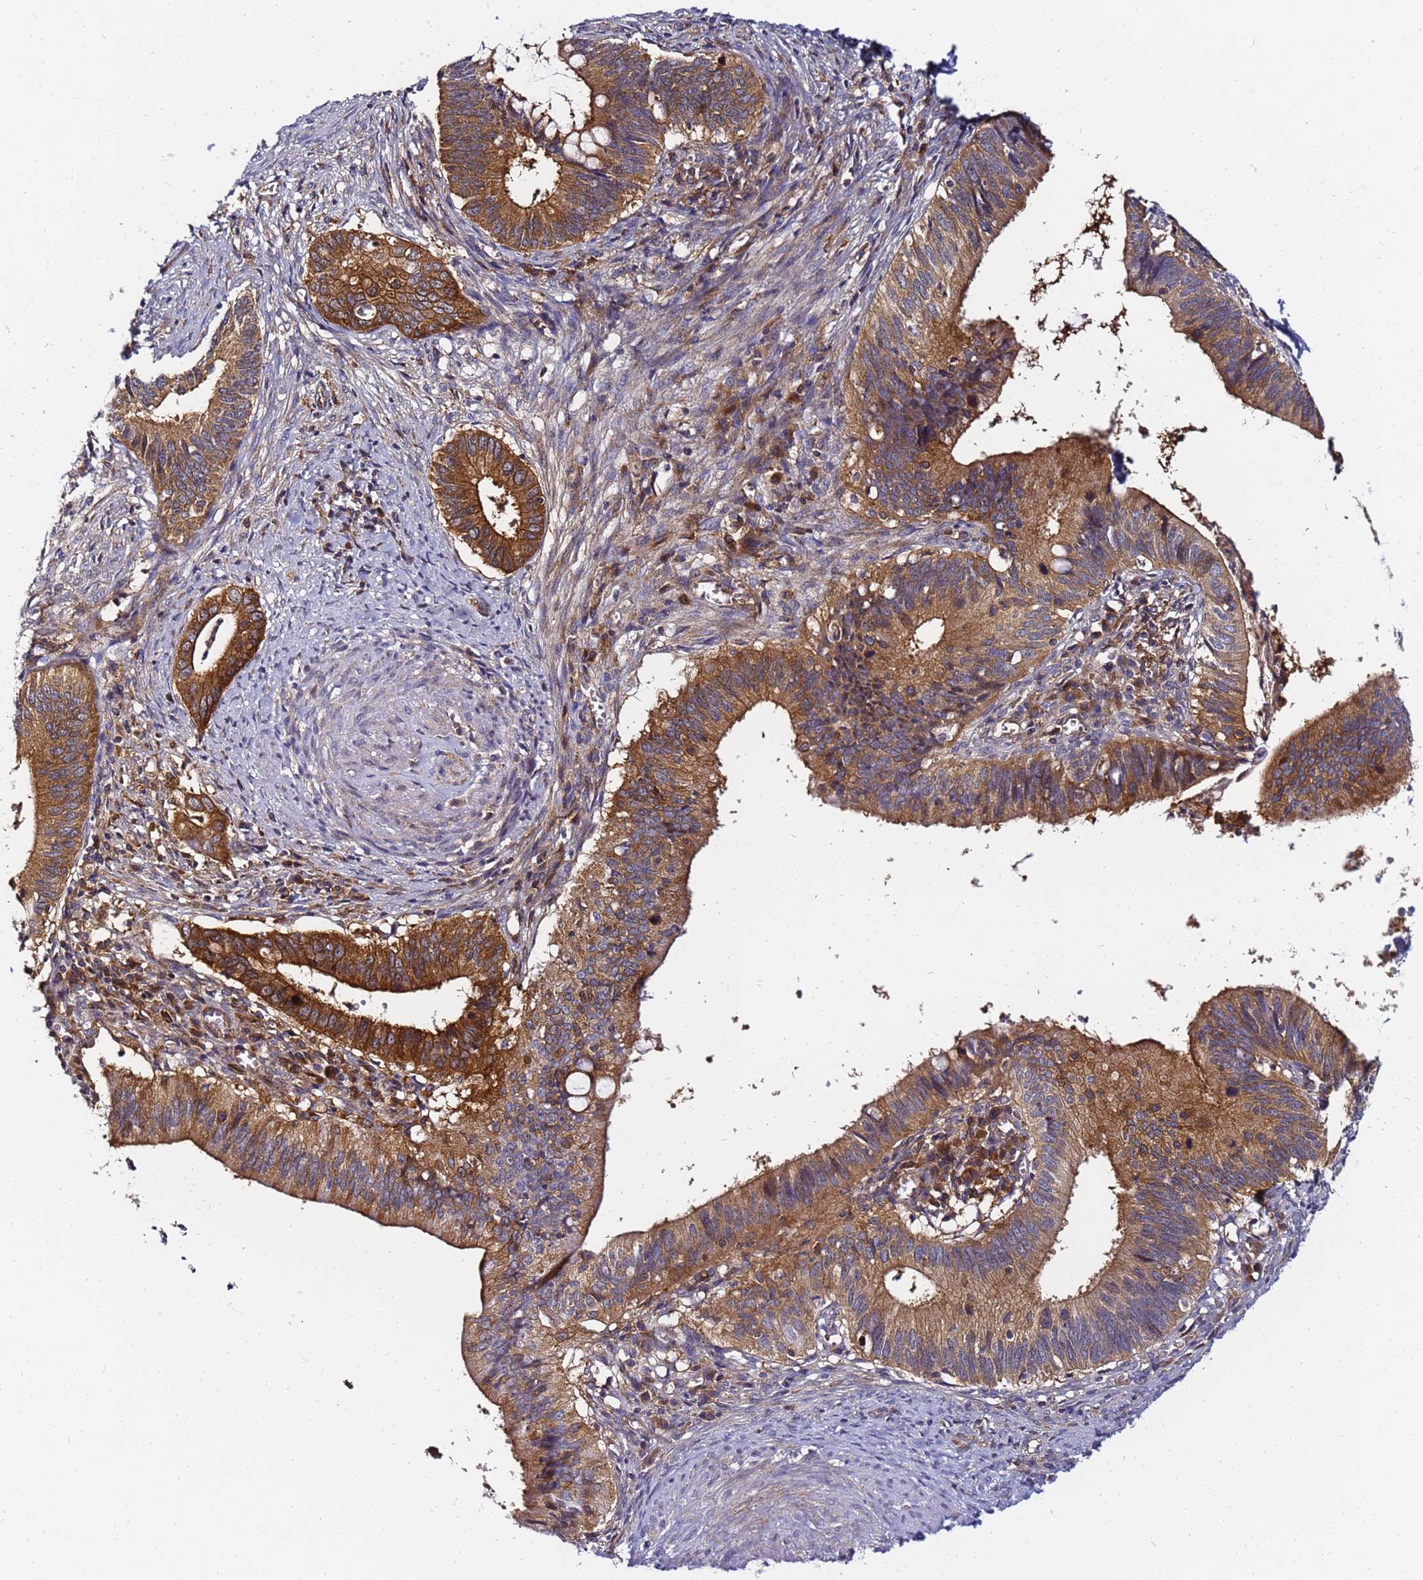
{"staining": {"intensity": "moderate", "quantity": ">75%", "location": "cytoplasmic/membranous"}, "tissue": "cervical cancer", "cell_type": "Tumor cells", "image_type": "cancer", "snomed": [{"axis": "morphology", "description": "Adenocarcinoma, NOS"}, {"axis": "topography", "description": "Cervix"}], "caption": "Brown immunohistochemical staining in human cervical cancer displays moderate cytoplasmic/membranous positivity in about >75% of tumor cells.", "gene": "CHM", "patient": {"sex": "female", "age": 42}}